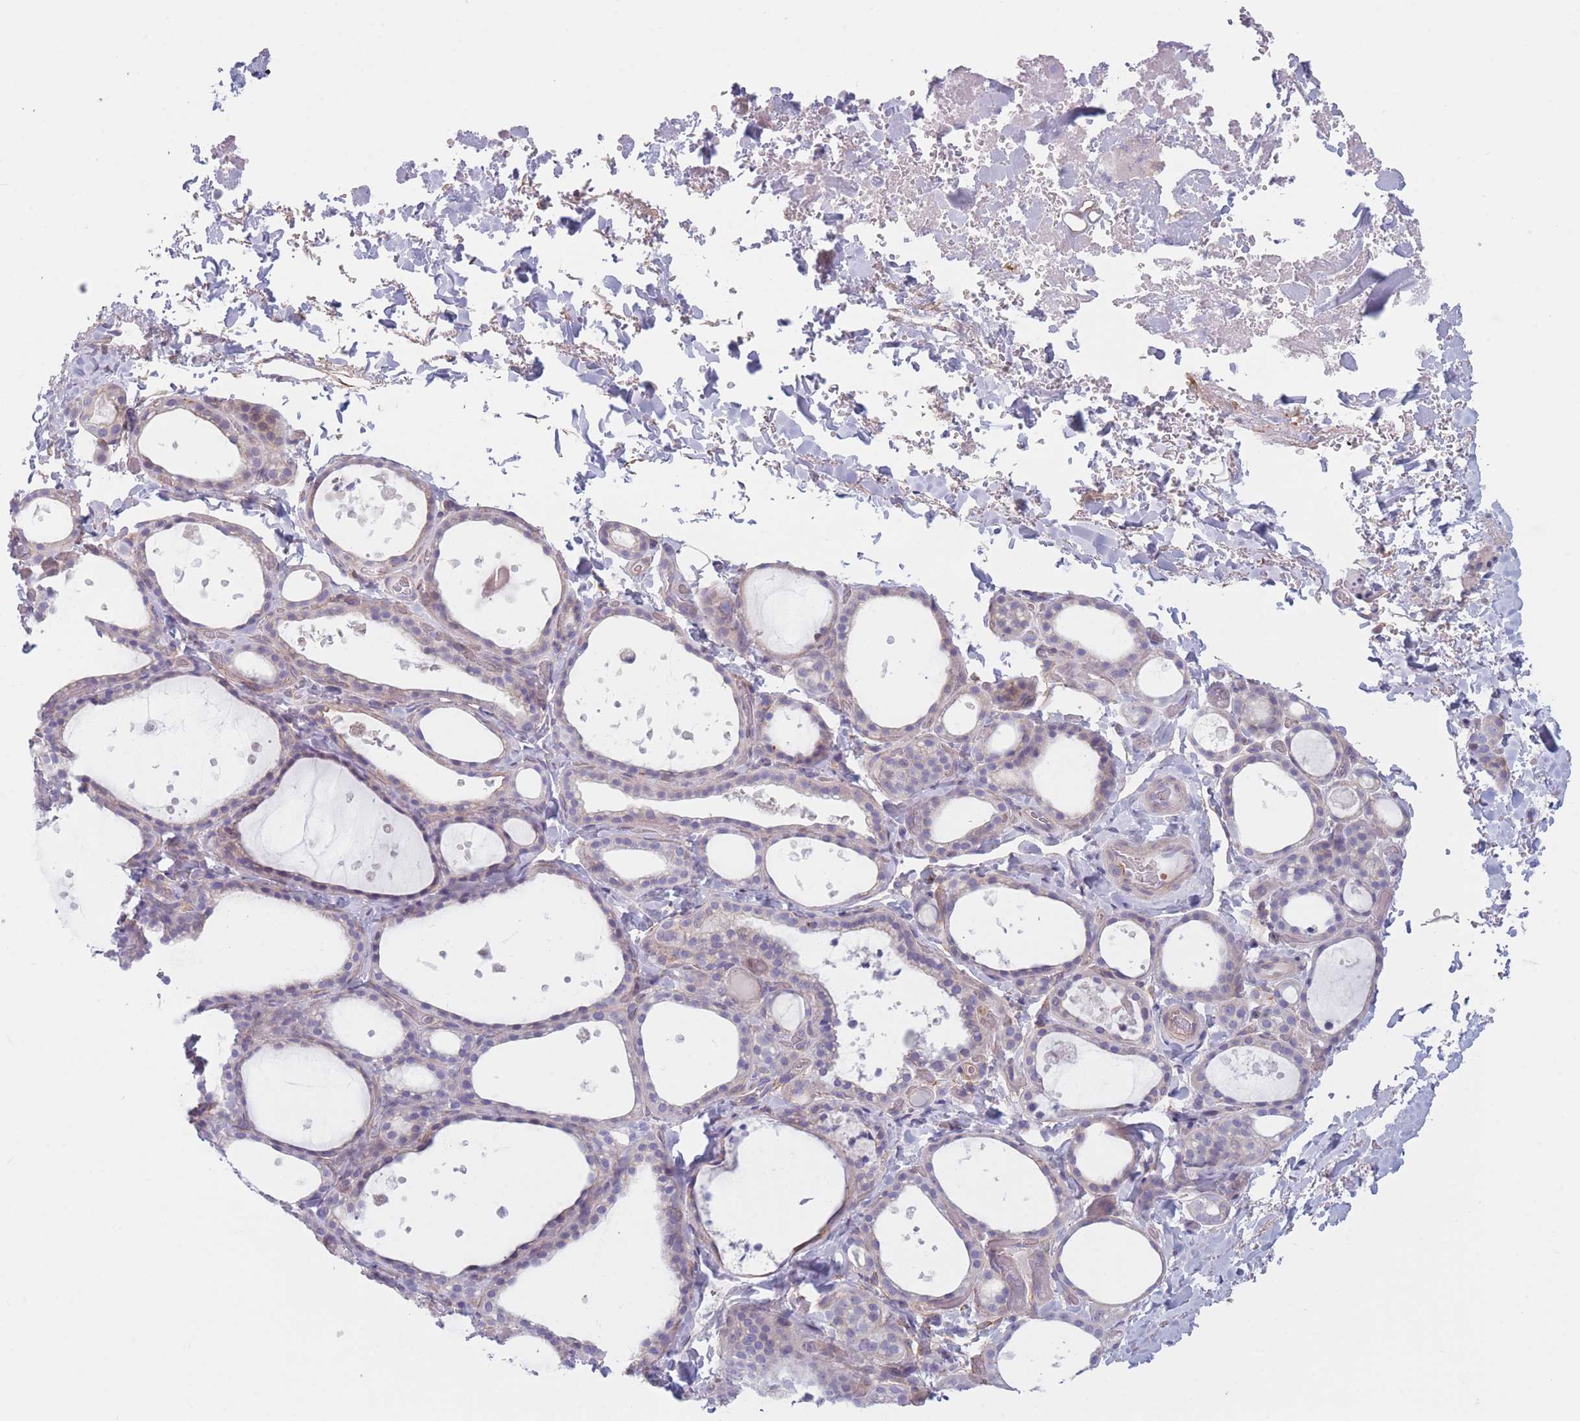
{"staining": {"intensity": "weak", "quantity": "<25%", "location": "cytoplasmic/membranous"}, "tissue": "thyroid gland", "cell_type": "Glandular cells", "image_type": "normal", "snomed": [{"axis": "morphology", "description": "Normal tissue, NOS"}, {"axis": "topography", "description": "Thyroid gland"}], "caption": "A high-resolution histopathology image shows immunohistochemistry staining of benign thyroid gland, which displays no significant staining in glandular cells. (Brightfield microscopy of DAB (3,3'-diaminobenzidine) IHC at high magnification).", "gene": "PLEKHG2", "patient": {"sex": "female", "age": 44}}